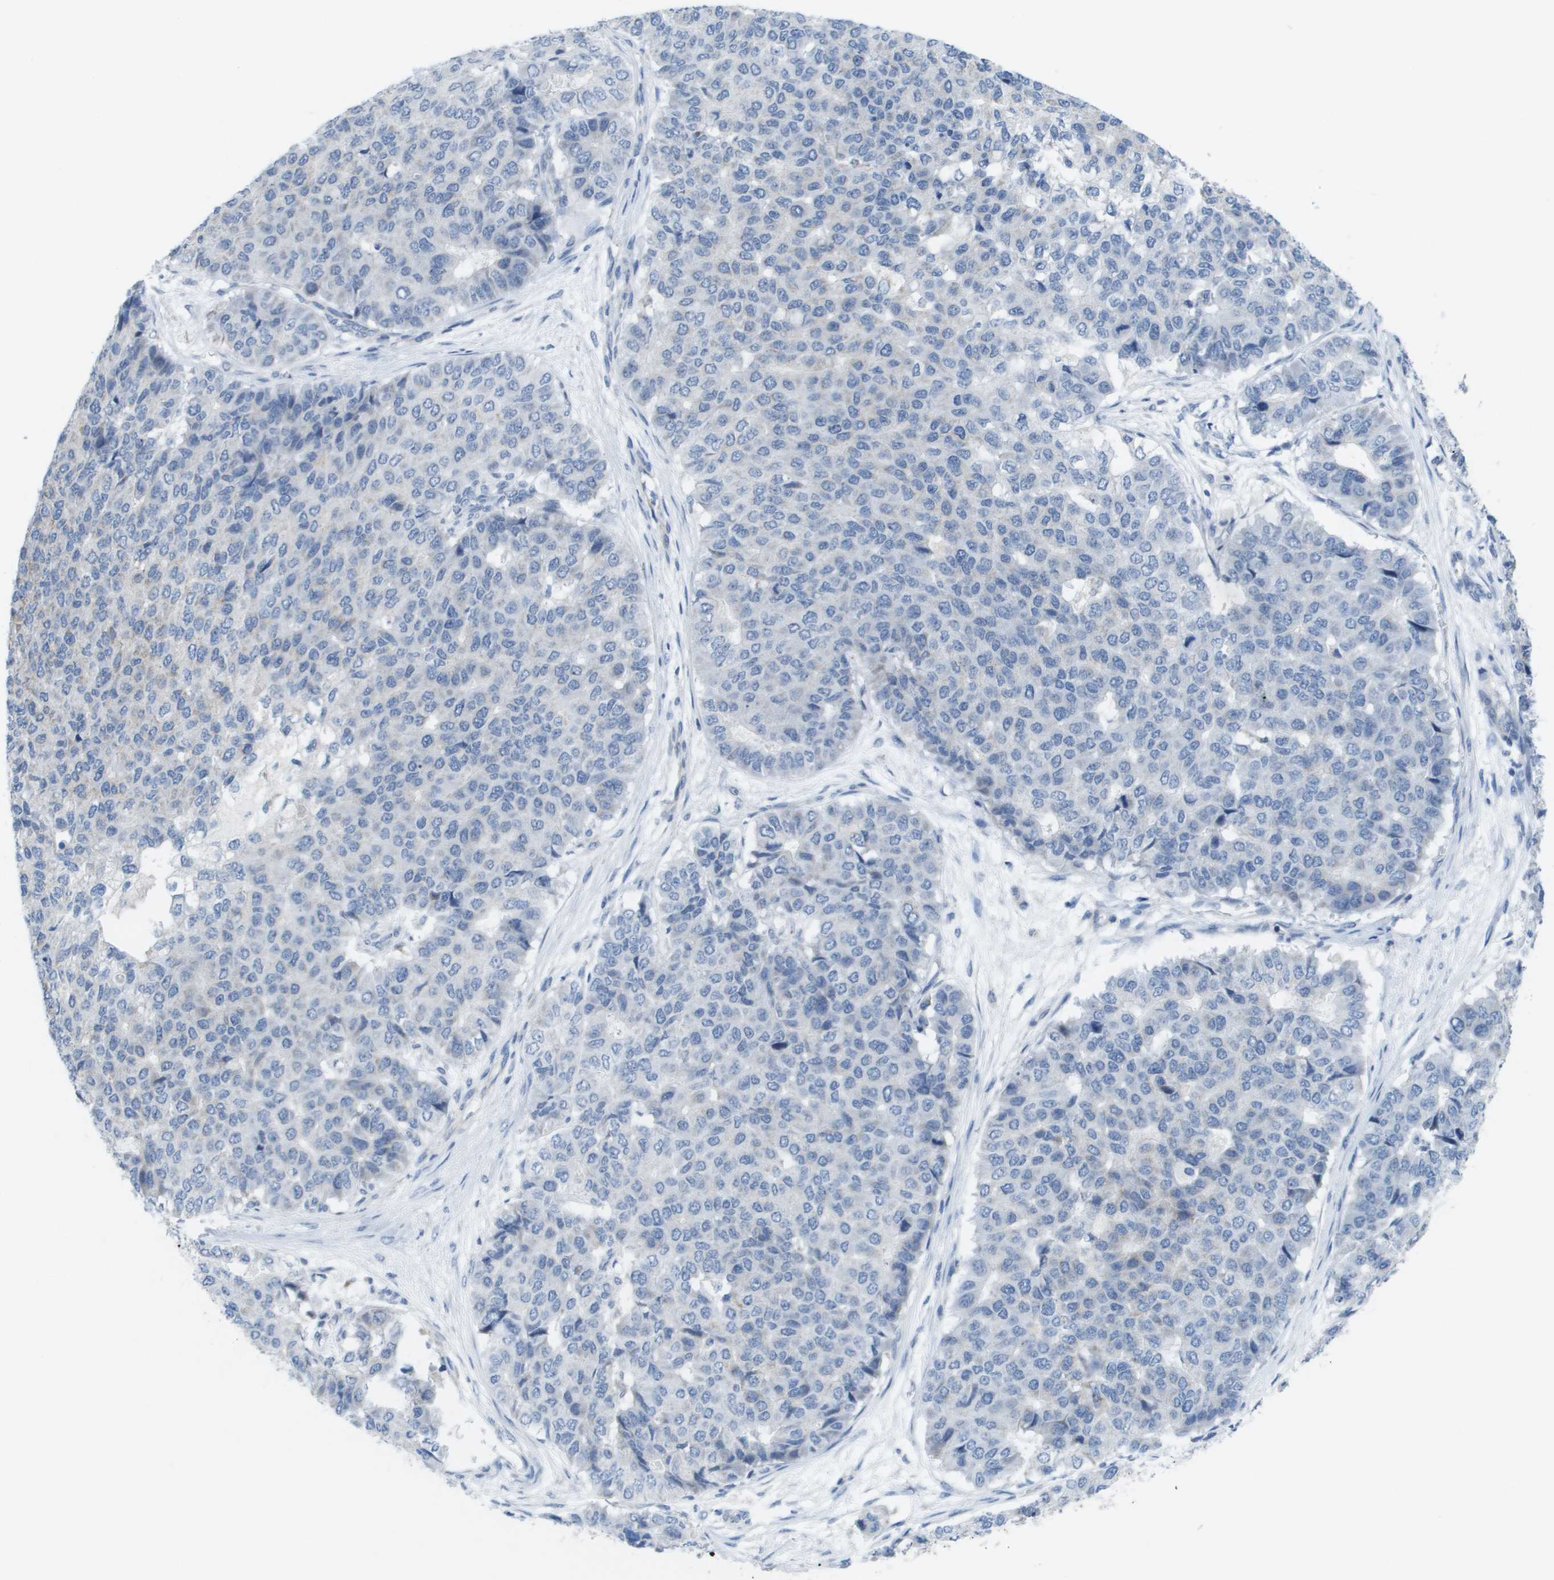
{"staining": {"intensity": "negative", "quantity": "none", "location": "none"}, "tissue": "pancreatic cancer", "cell_type": "Tumor cells", "image_type": "cancer", "snomed": [{"axis": "morphology", "description": "Adenocarcinoma, NOS"}, {"axis": "topography", "description": "Pancreas"}], "caption": "Immunohistochemistry (IHC) image of human adenocarcinoma (pancreatic) stained for a protein (brown), which exhibits no positivity in tumor cells.", "gene": "TMEM223", "patient": {"sex": "male", "age": 50}}